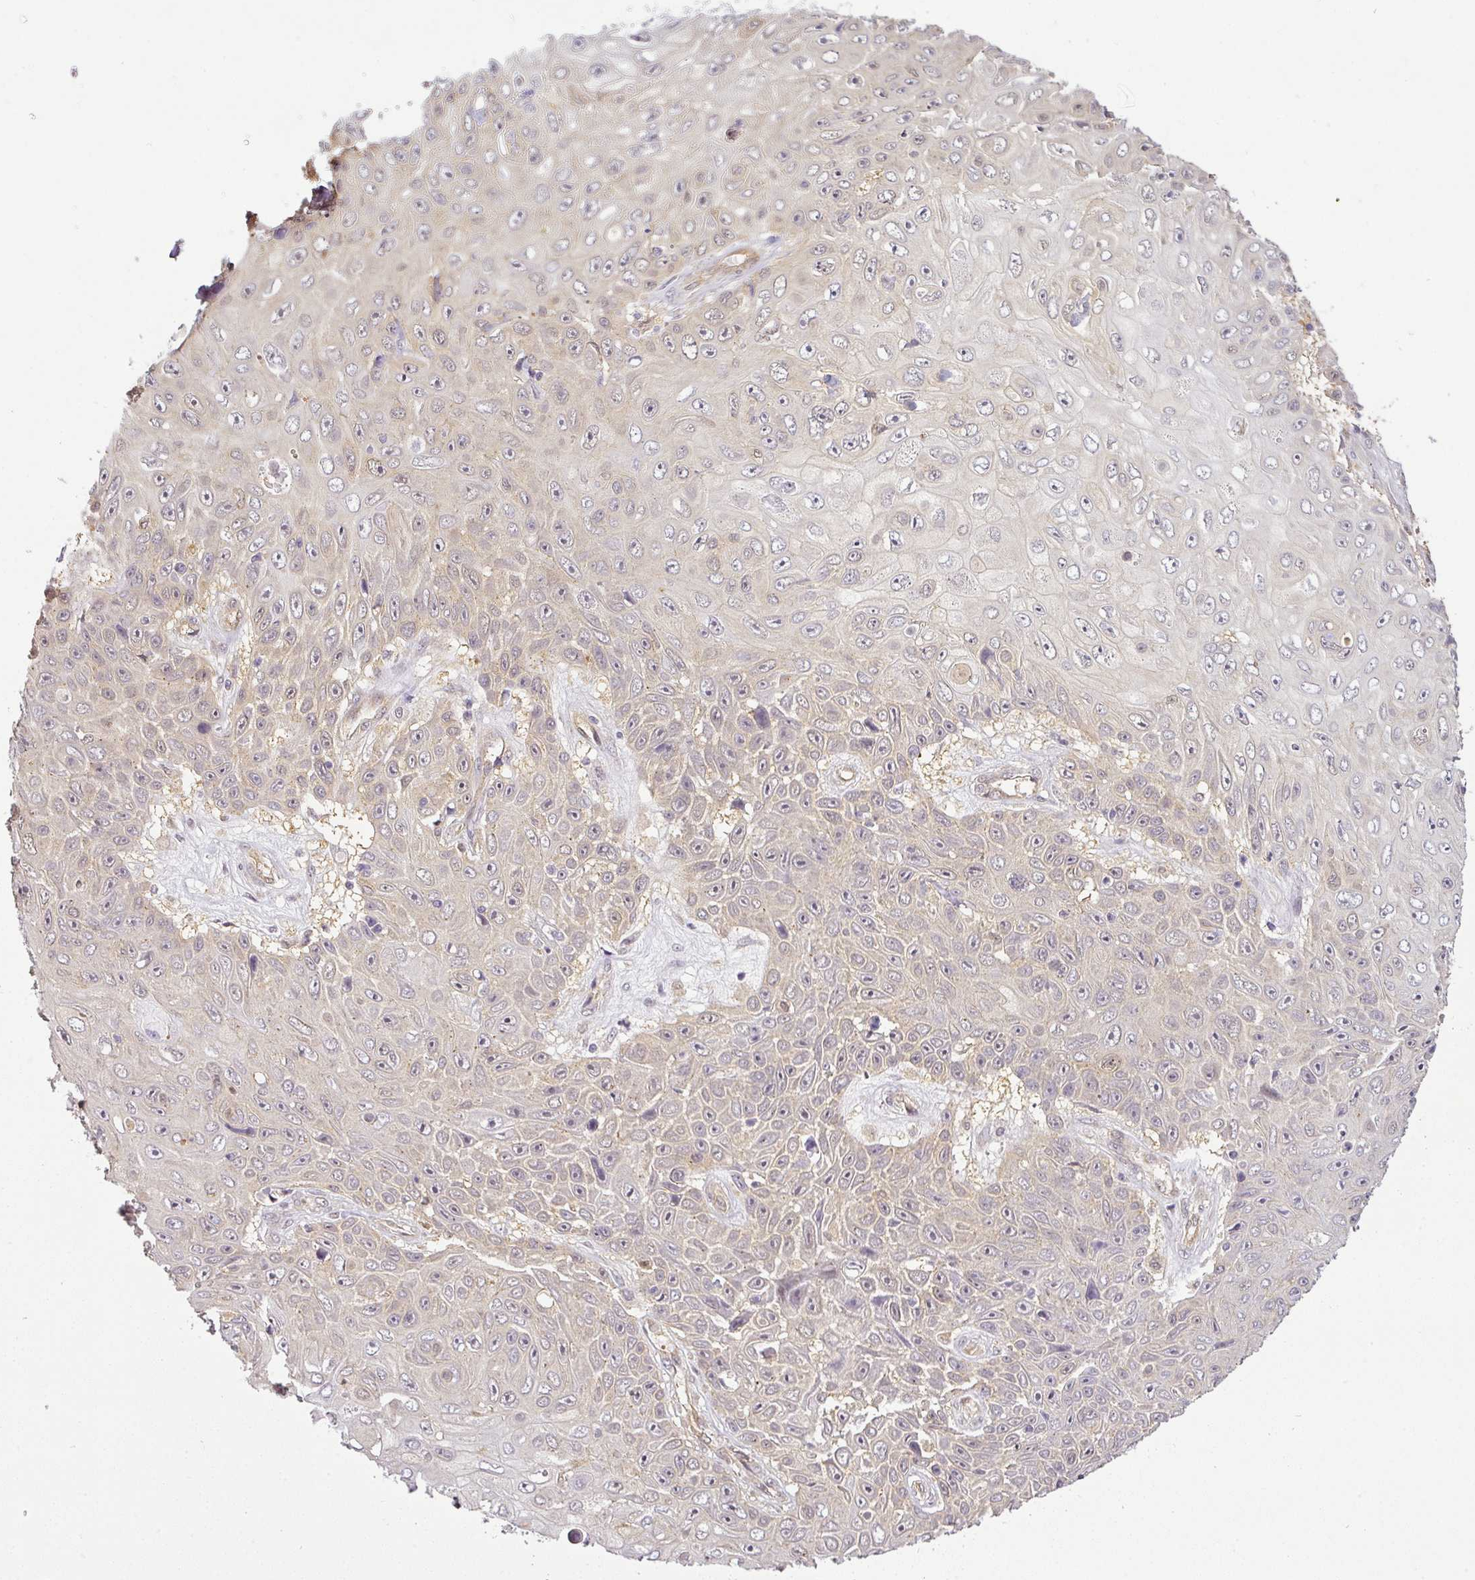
{"staining": {"intensity": "negative", "quantity": "none", "location": "none"}, "tissue": "skin cancer", "cell_type": "Tumor cells", "image_type": "cancer", "snomed": [{"axis": "morphology", "description": "Squamous cell carcinoma, NOS"}, {"axis": "topography", "description": "Skin"}], "caption": "Immunohistochemistry (IHC) image of neoplastic tissue: human skin squamous cell carcinoma stained with DAB reveals no significant protein expression in tumor cells.", "gene": "ANKRD18A", "patient": {"sex": "male", "age": 82}}